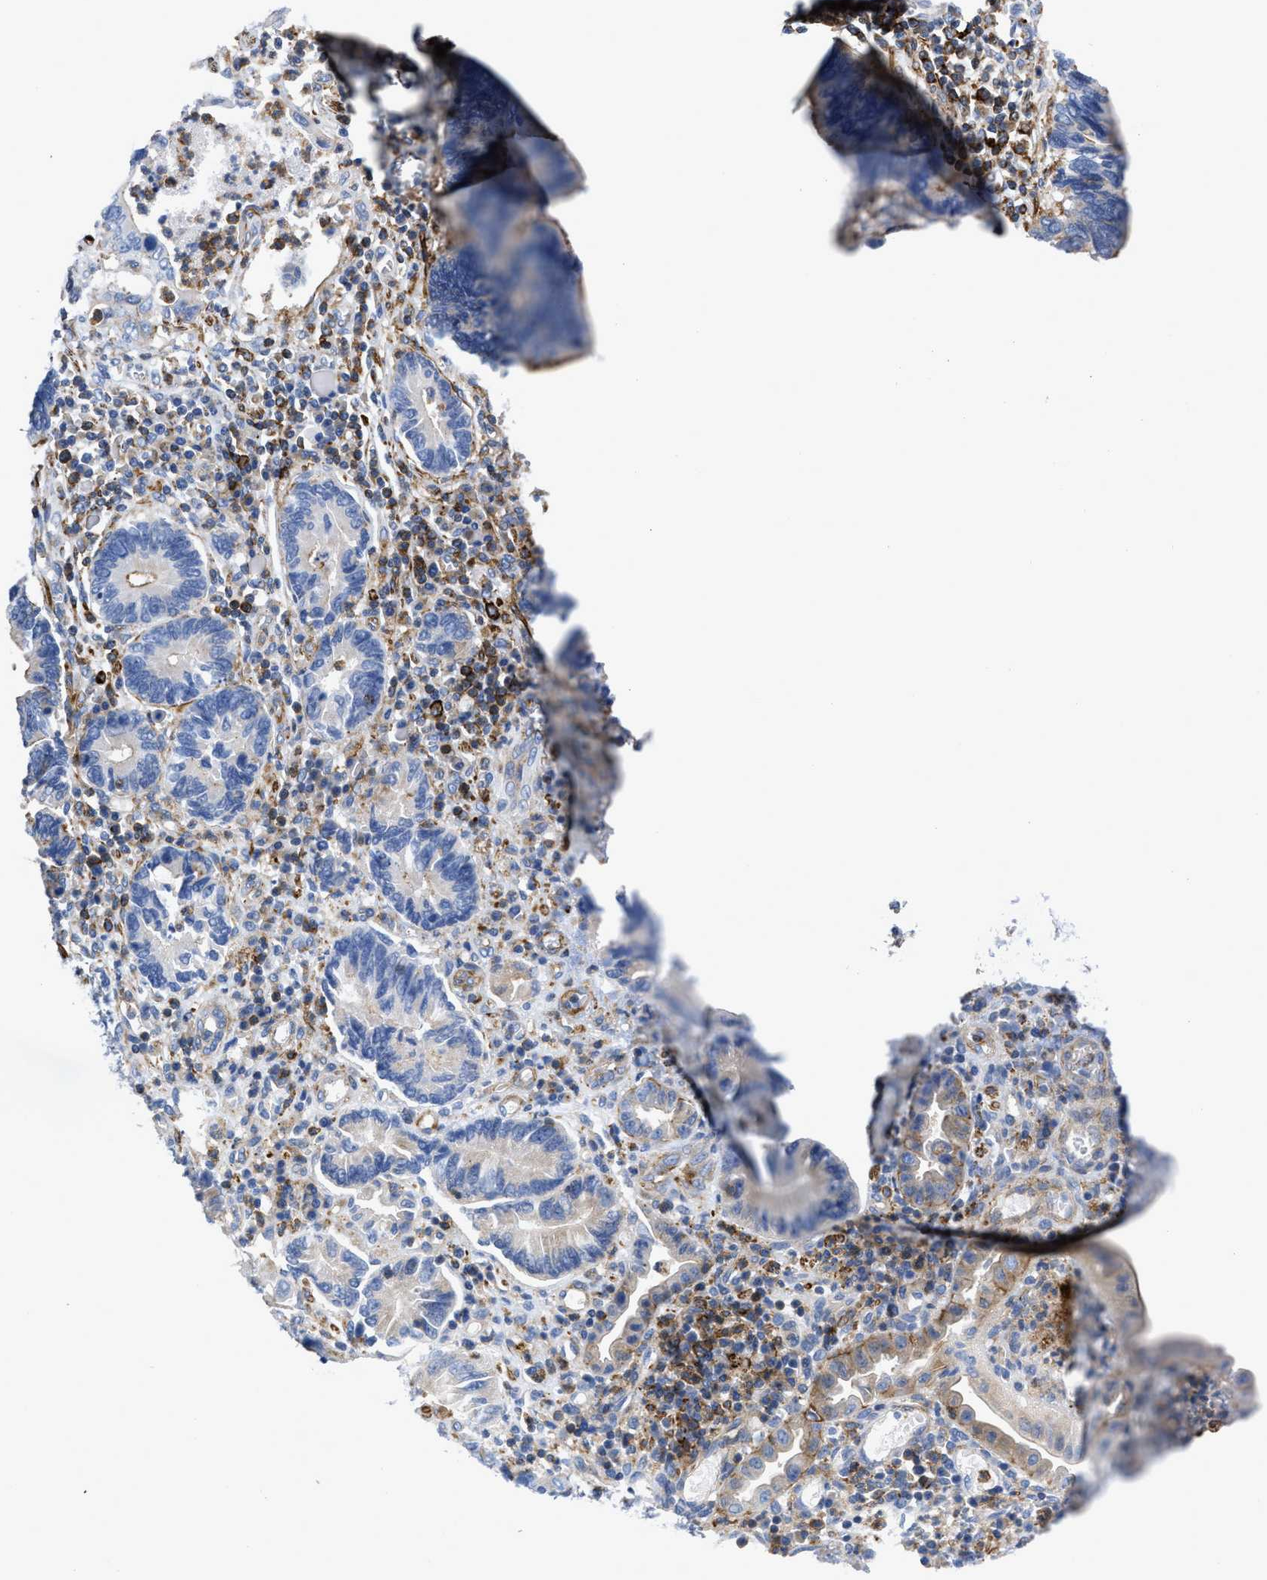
{"staining": {"intensity": "weak", "quantity": "<25%", "location": "cytoplasmic/membranous"}, "tissue": "pancreatic cancer", "cell_type": "Tumor cells", "image_type": "cancer", "snomed": [{"axis": "morphology", "description": "Adenocarcinoma, NOS"}, {"axis": "topography", "description": "Pancreas"}], "caption": "This is an immunohistochemistry histopathology image of human pancreatic cancer. There is no expression in tumor cells.", "gene": "PRMT2", "patient": {"sex": "female", "age": 70}}